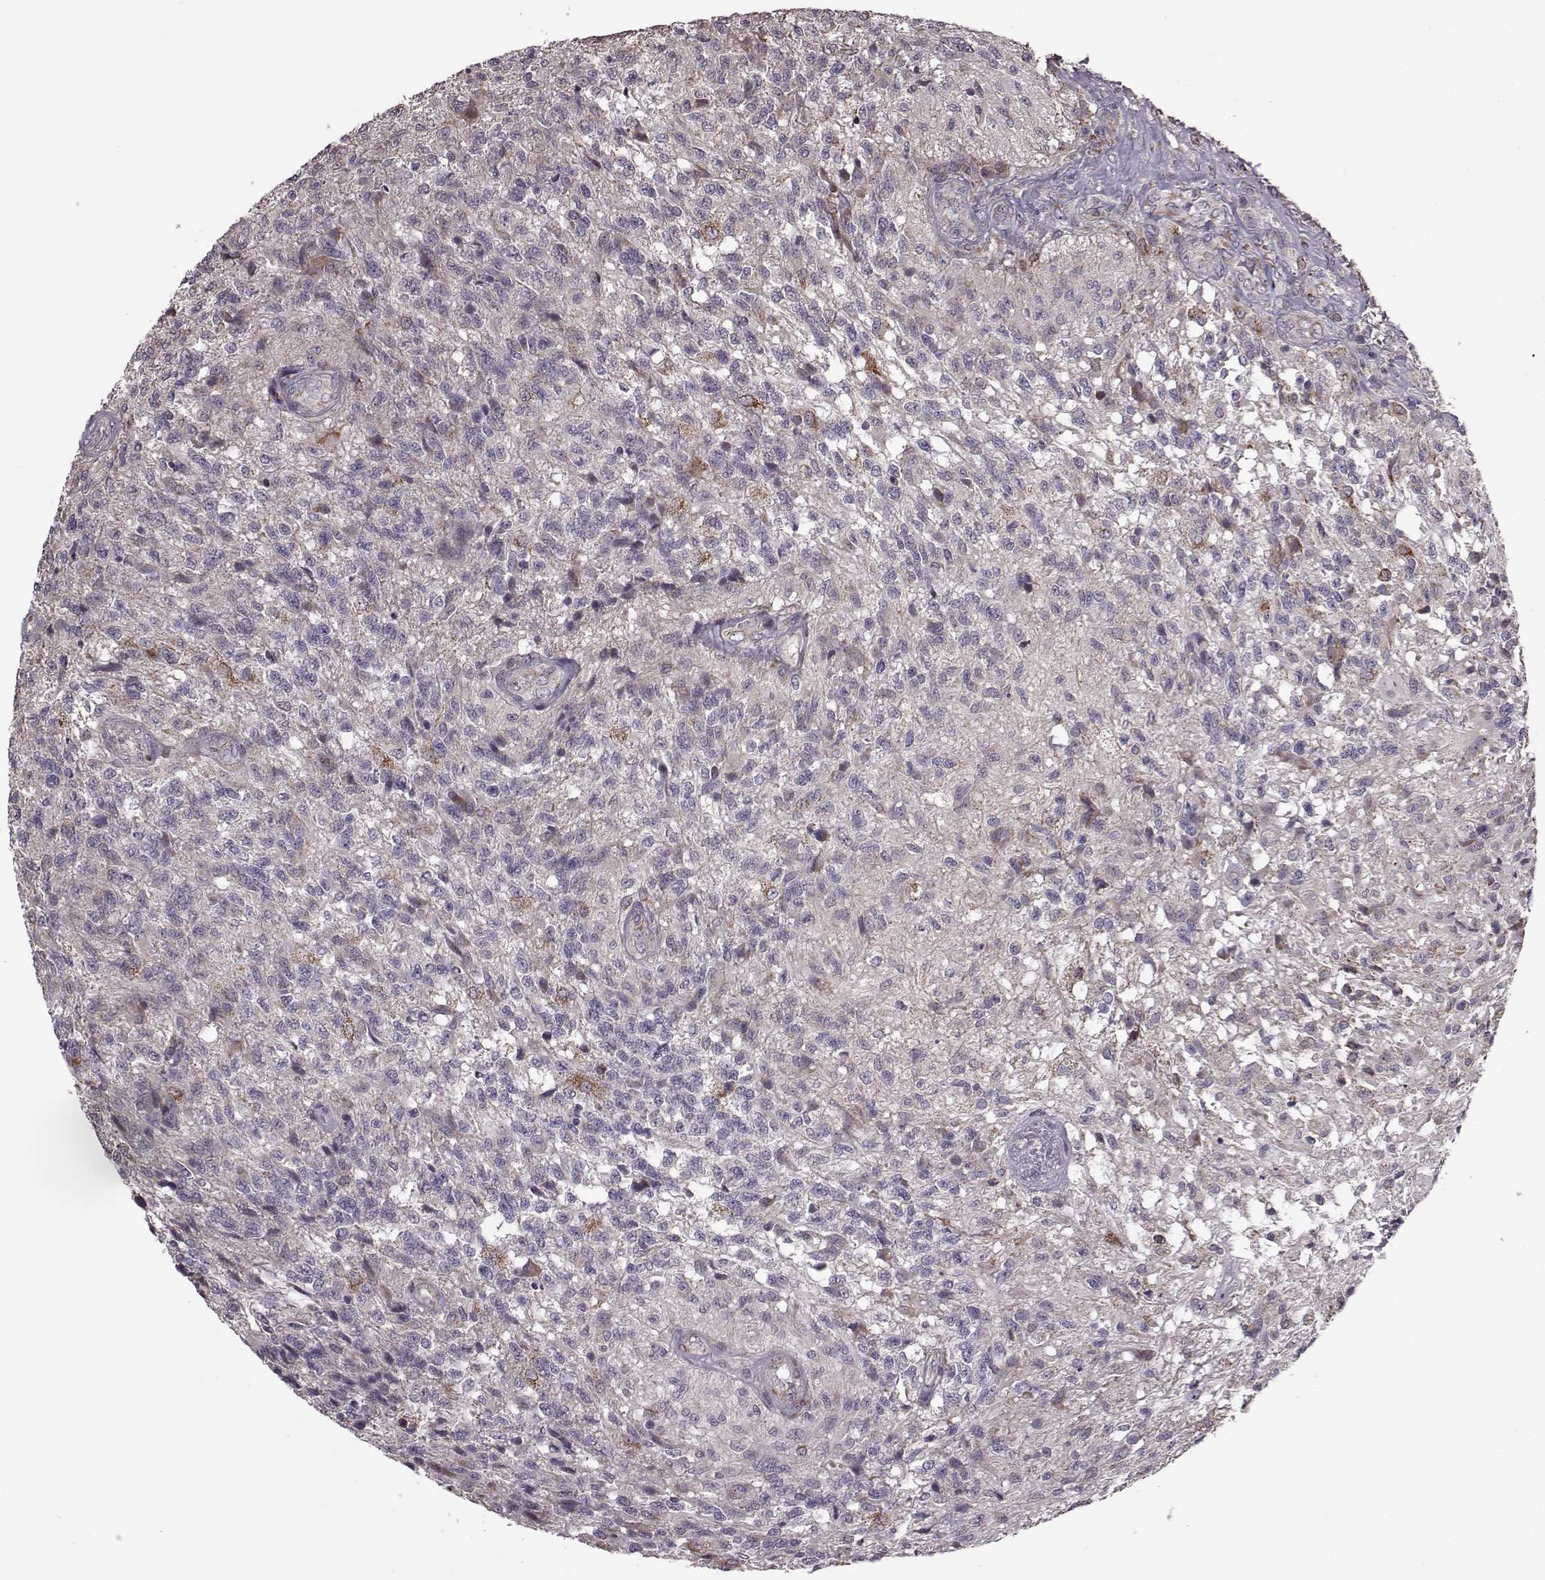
{"staining": {"intensity": "negative", "quantity": "none", "location": "none"}, "tissue": "glioma", "cell_type": "Tumor cells", "image_type": "cancer", "snomed": [{"axis": "morphology", "description": "Glioma, malignant, High grade"}, {"axis": "topography", "description": "Brain"}], "caption": "Micrograph shows no protein staining in tumor cells of glioma tissue. The staining was performed using DAB to visualize the protein expression in brown, while the nuclei were stained in blue with hematoxylin (Magnification: 20x).", "gene": "PUDP", "patient": {"sex": "male", "age": 56}}